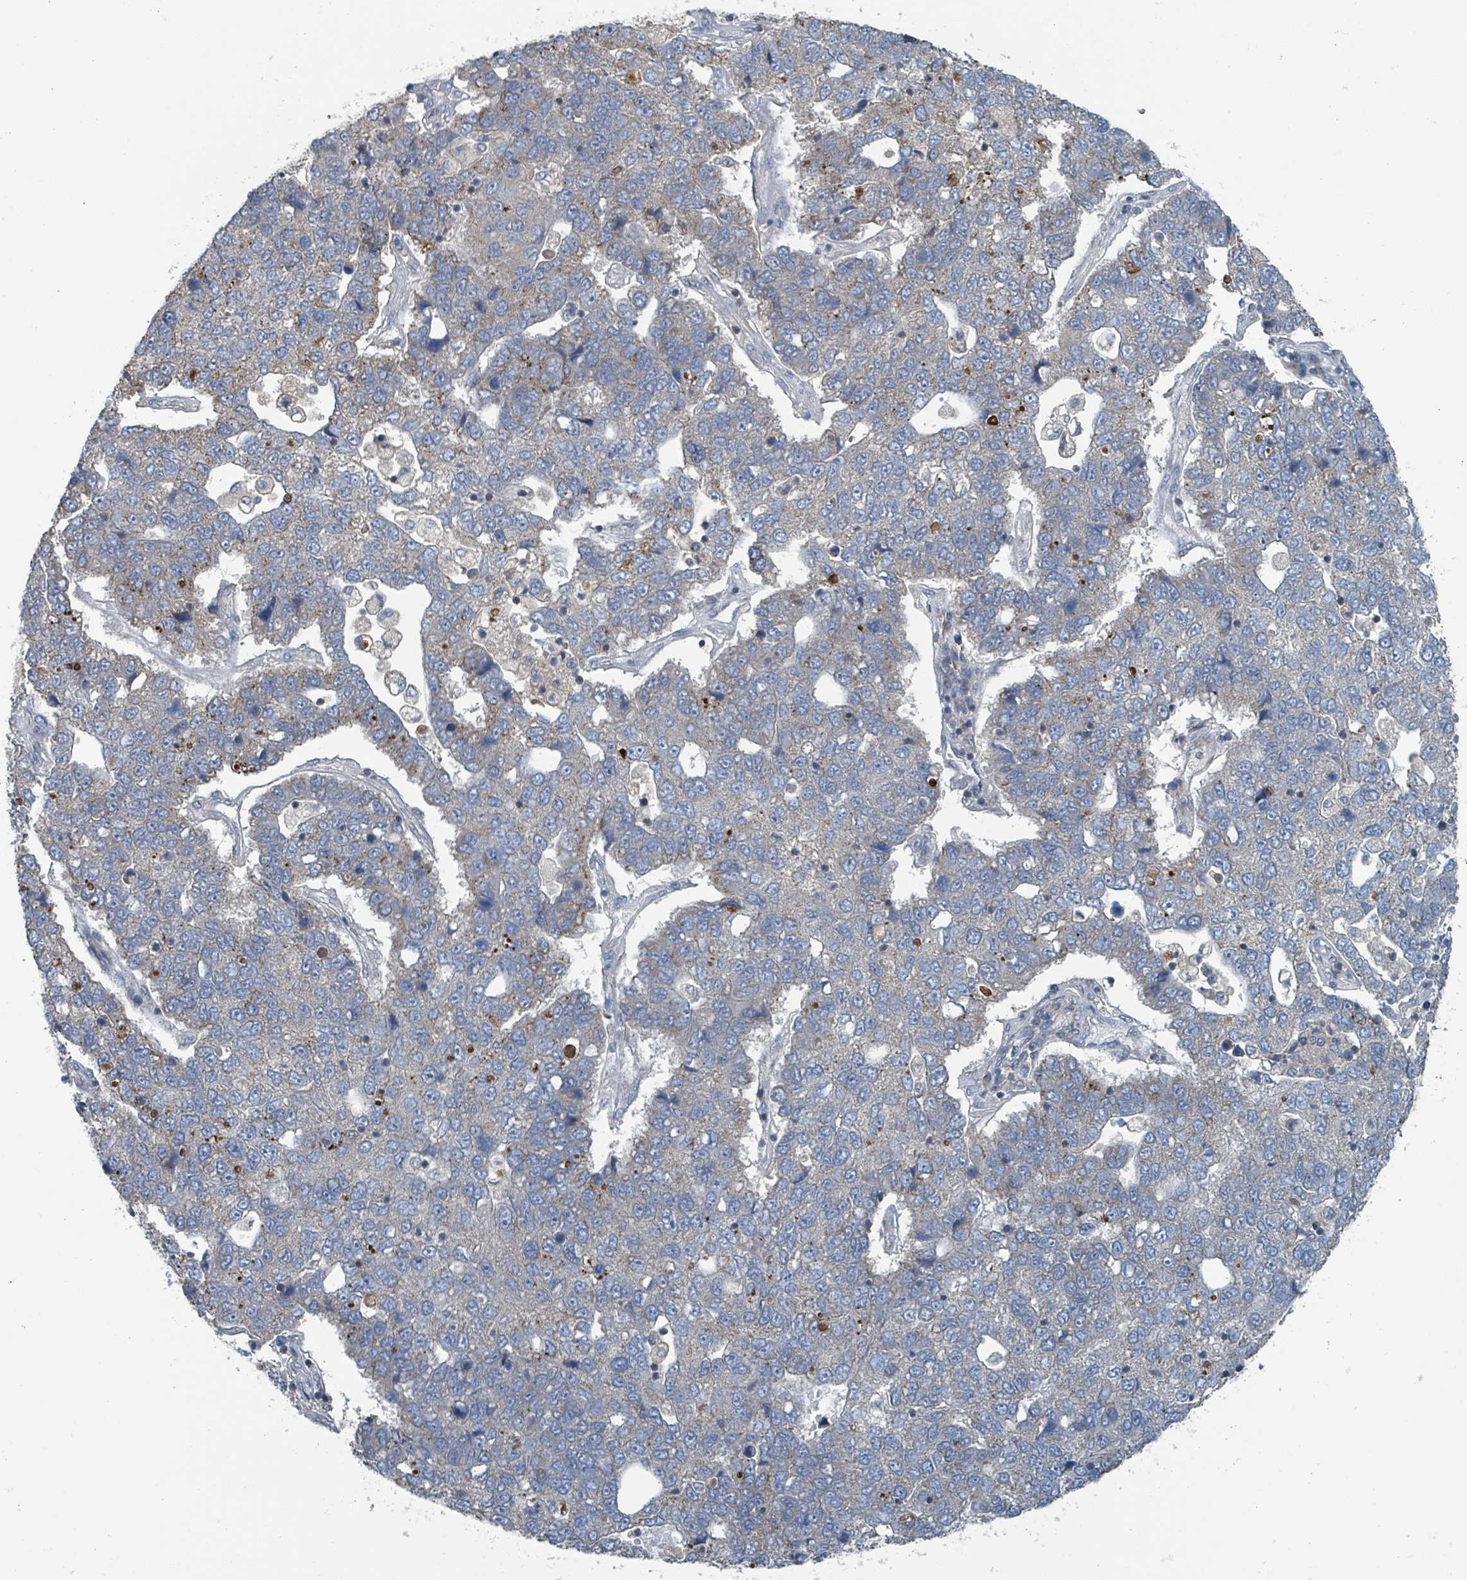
{"staining": {"intensity": "strong", "quantity": "<25%", "location": "cytoplasmic/membranous"}, "tissue": "pancreatic cancer", "cell_type": "Tumor cells", "image_type": "cancer", "snomed": [{"axis": "morphology", "description": "Adenocarcinoma, NOS"}, {"axis": "topography", "description": "Pancreas"}], "caption": "An immunohistochemistry image of neoplastic tissue is shown. Protein staining in brown shows strong cytoplasmic/membranous positivity in pancreatic adenocarcinoma within tumor cells.", "gene": "ACBD4", "patient": {"sex": "female", "age": 61}}